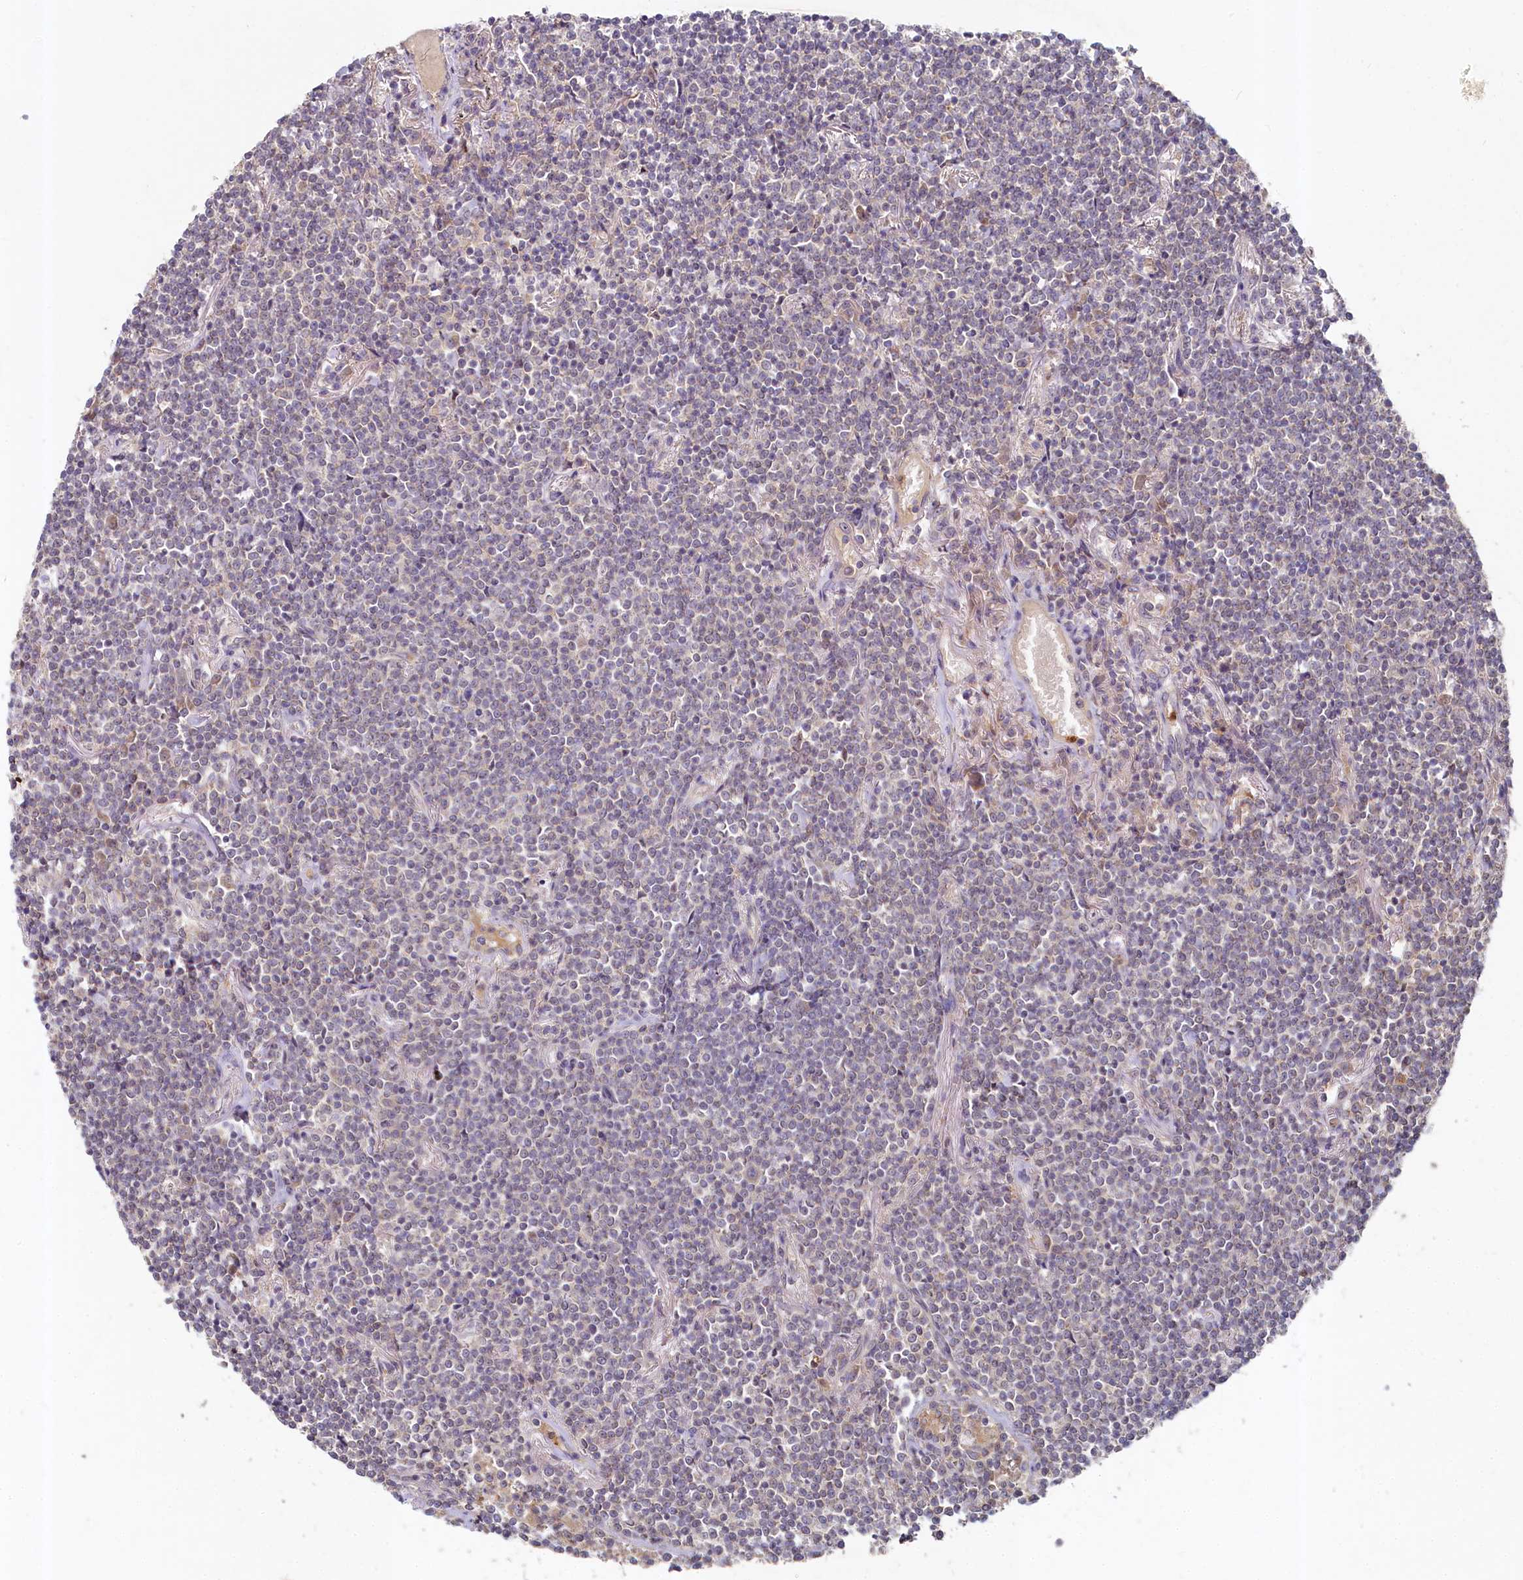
{"staining": {"intensity": "negative", "quantity": "none", "location": "none"}, "tissue": "lymphoma", "cell_type": "Tumor cells", "image_type": "cancer", "snomed": [{"axis": "morphology", "description": "Malignant lymphoma, non-Hodgkin's type, Low grade"}, {"axis": "topography", "description": "Lung"}], "caption": "This is an IHC histopathology image of malignant lymphoma, non-Hodgkin's type (low-grade). There is no staining in tumor cells.", "gene": "HERC3", "patient": {"sex": "female", "age": 71}}